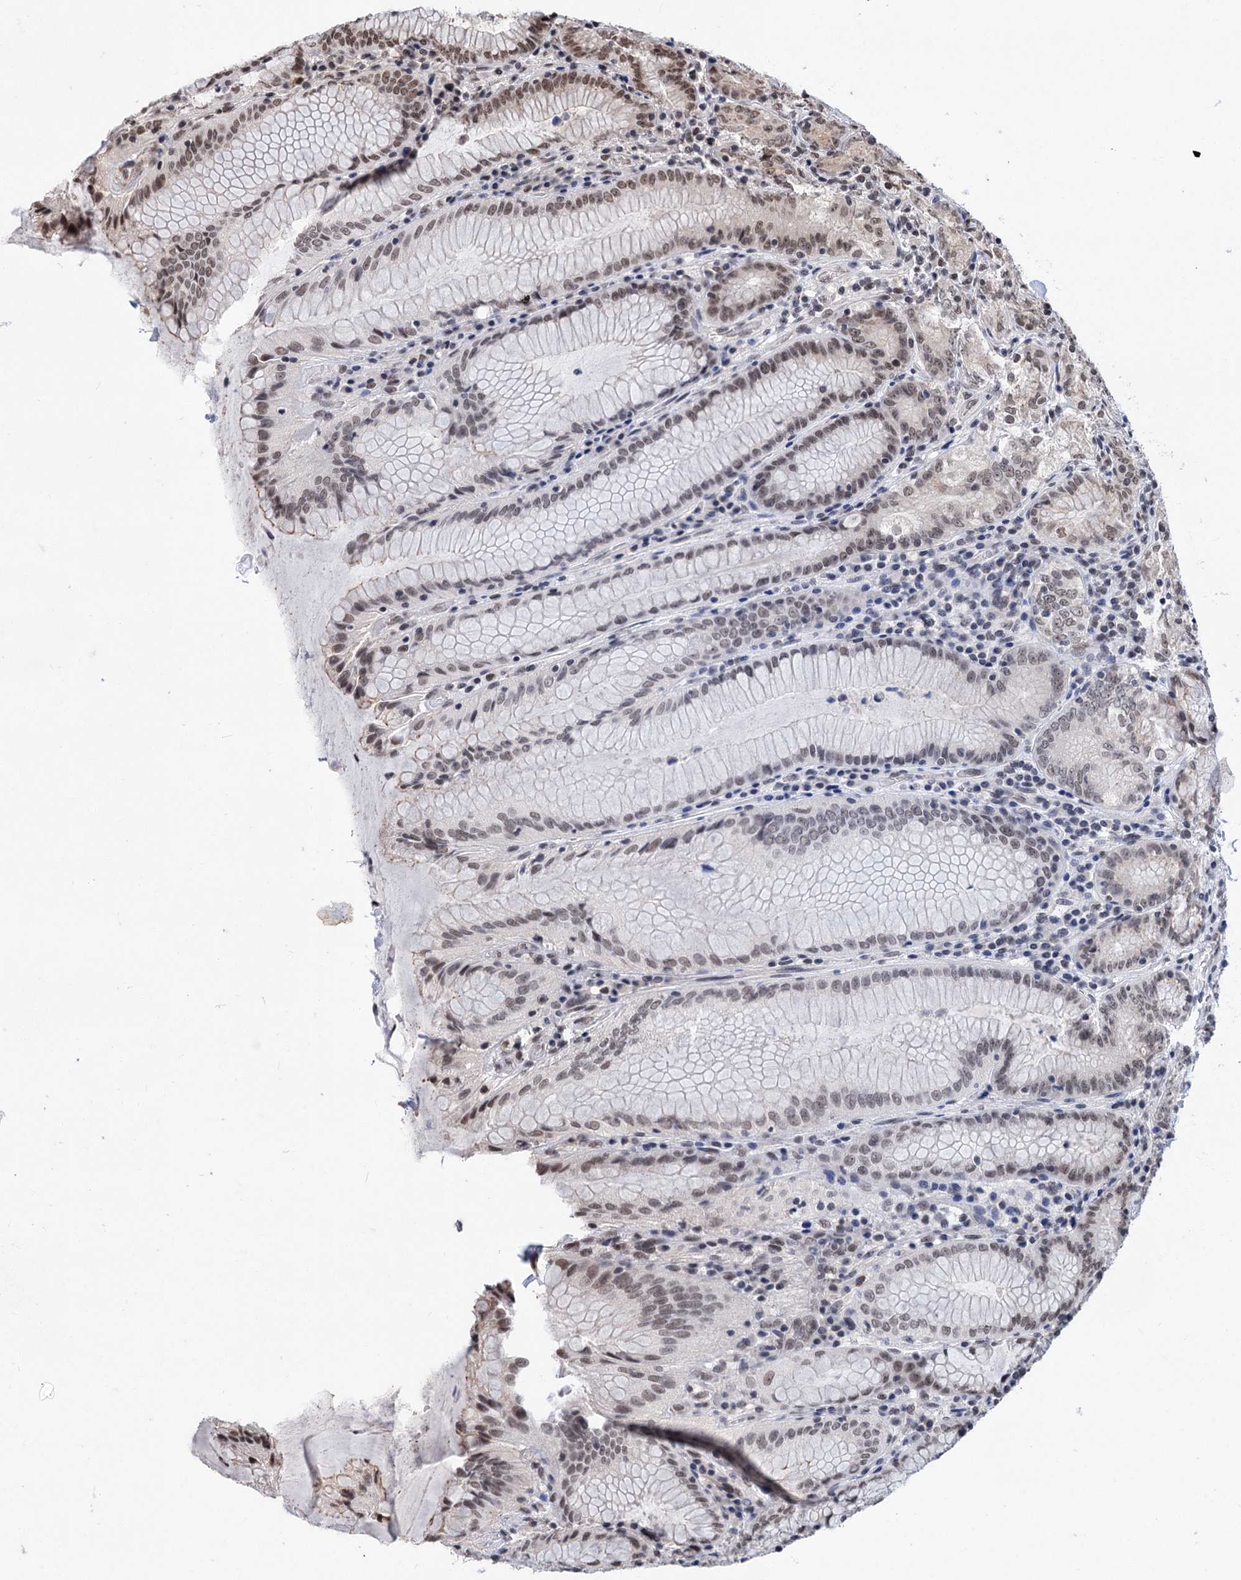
{"staining": {"intensity": "moderate", "quantity": "25%-75%", "location": "cytoplasmic/membranous,nuclear"}, "tissue": "stomach", "cell_type": "Glandular cells", "image_type": "normal", "snomed": [{"axis": "morphology", "description": "Normal tissue, NOS"}, {"axis": "topography", "description": "Stomach, upper"}, {"axis": "topography", "description": "Stomach, lower"}], "caption": "Immunohistochemical staining of normal stomach reveals 25%-75% levels of moderate cytoplasmic/membranous,nuclear protein staining in about 25%-75% of glandular cells. Ihc stains the protein of interest in brown and the nuclei are stained blue.", "gene": "MAML1", "patient": {"sex": "female", "age": 76}}